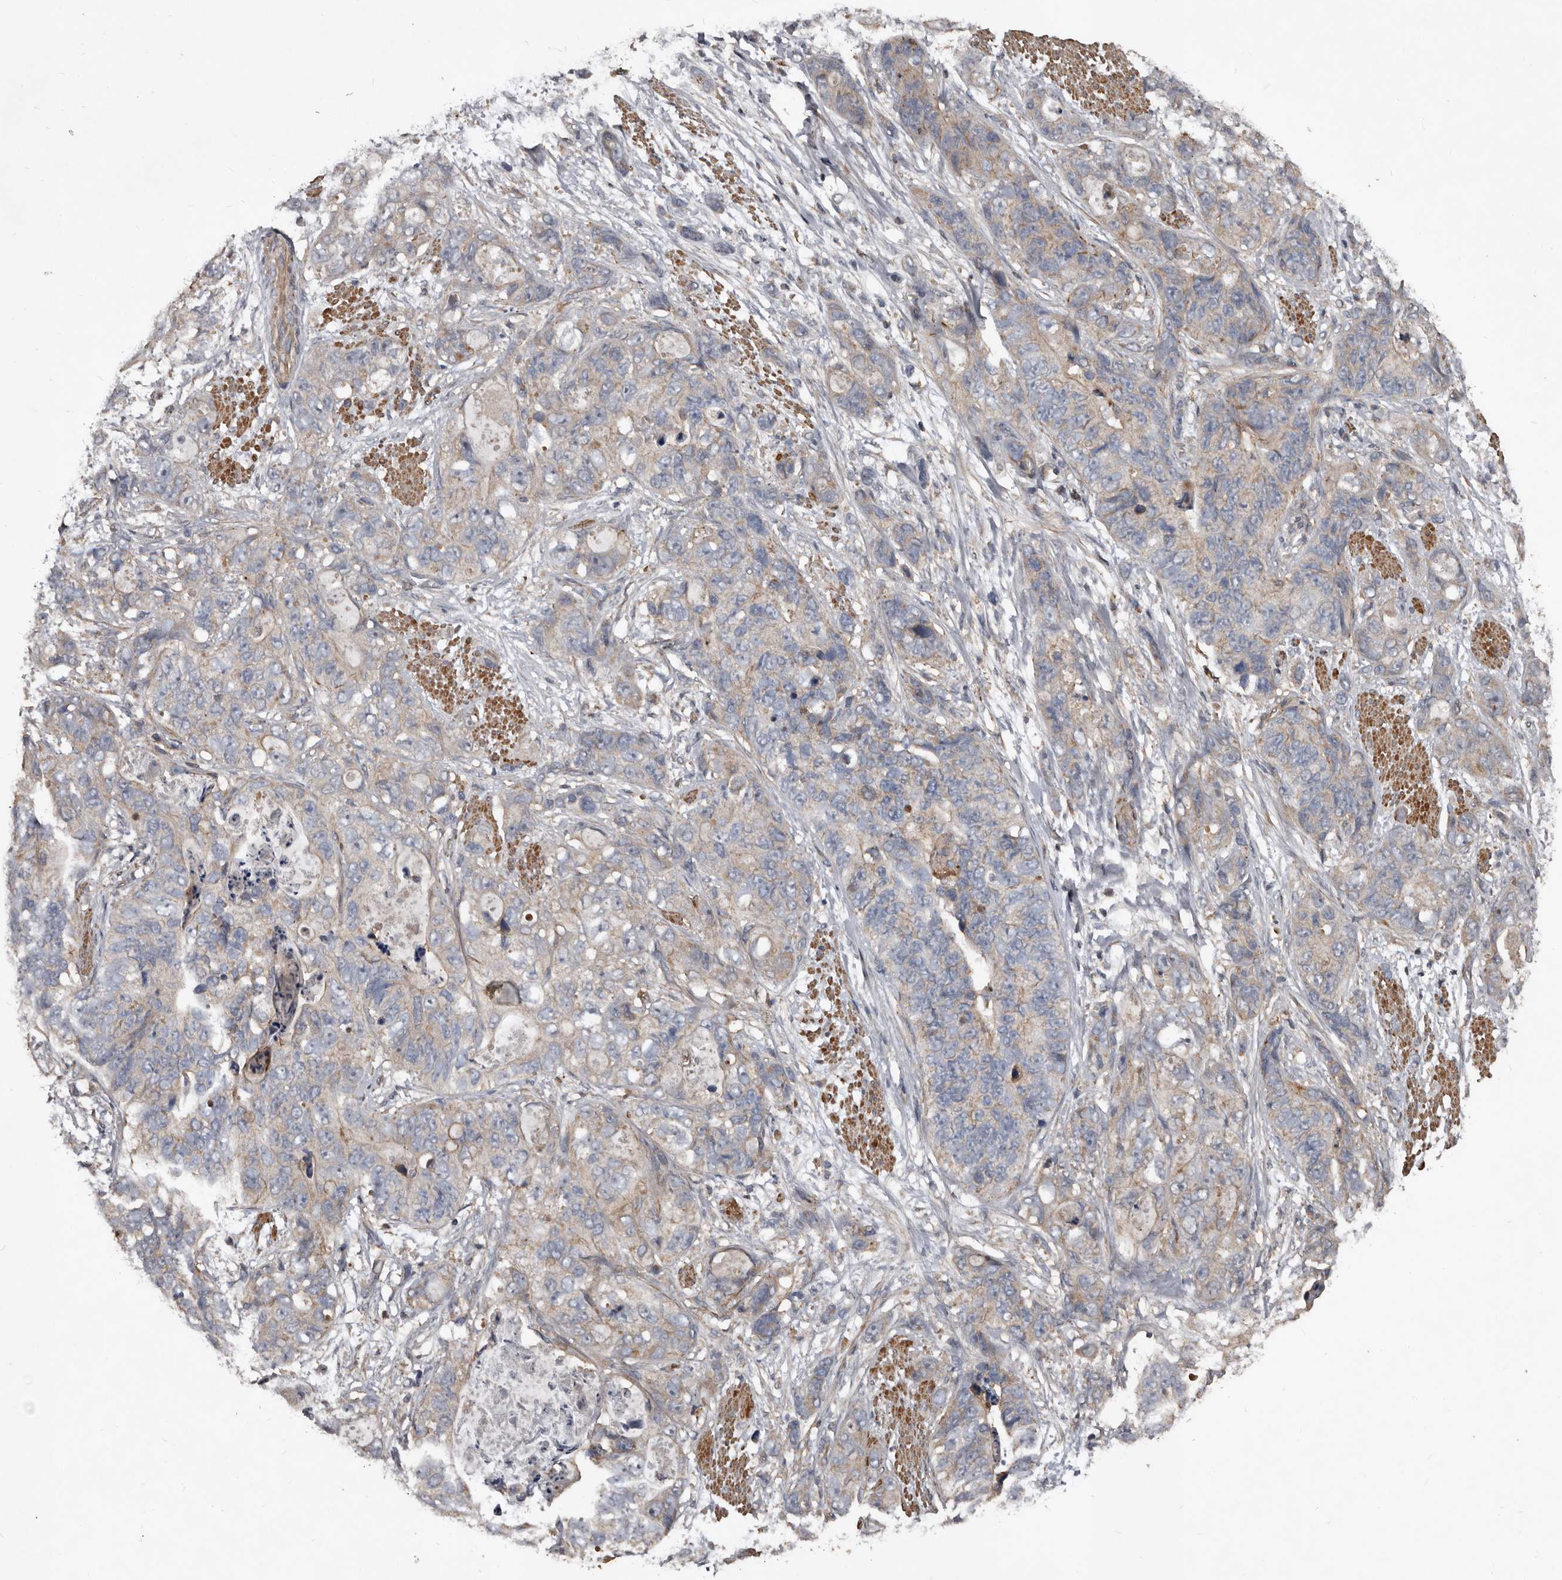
{"staining": {"intensity": "weak", "quantity": "<25%", "location": "cytoplasmic/membranous"}, "tissue": "stomach cancer", "cell_type": "Tumor cells", "image_type": "cancer", "snomed": [{"axis": "morphology", "description": "Adenocarcinoma, NOS"}, {"axis": "topography", "description": "Stomach"}], "caption": "Stomach cancer stained for a protein using IHC demonstrates no staining tumor cells.", "gene": "GREB1", "patient": {"sex": "female", "age": 89}}